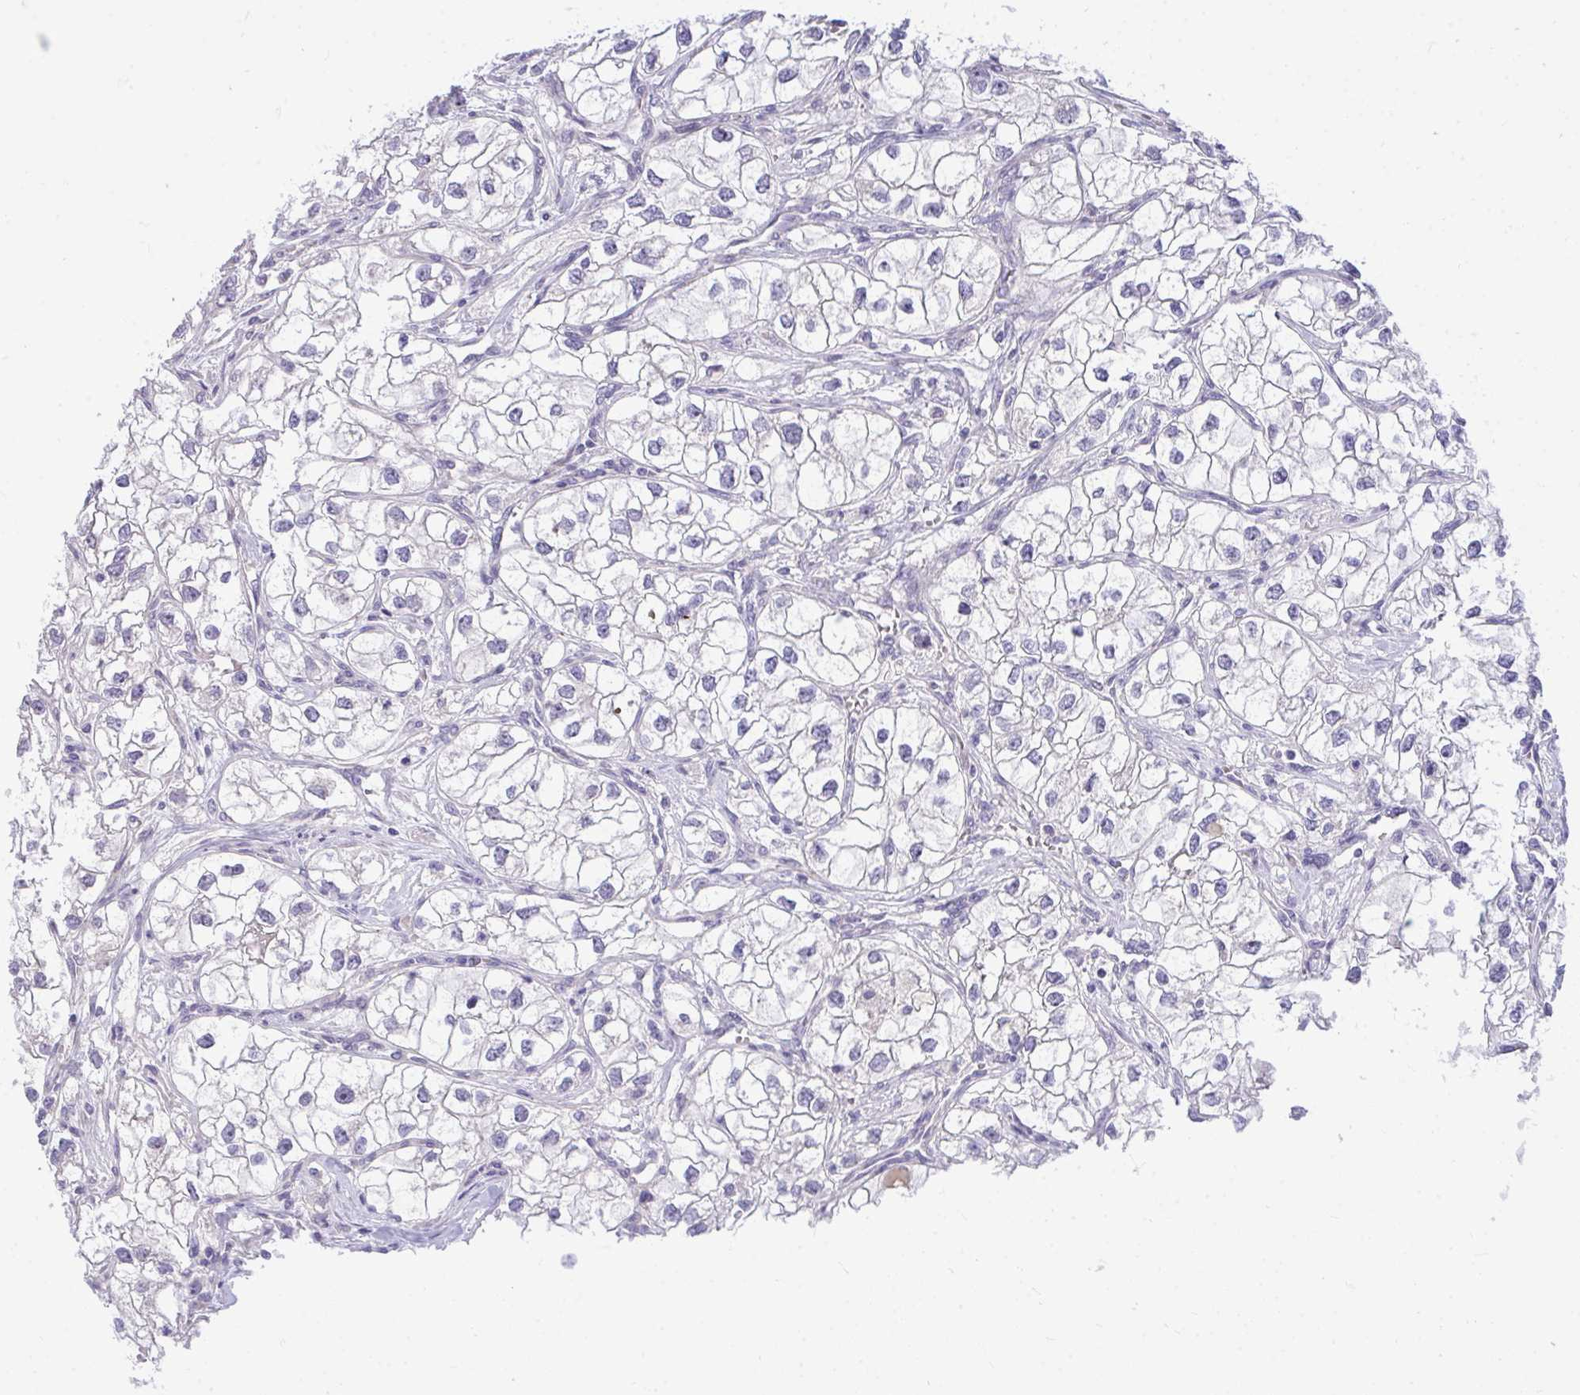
{"staining": {"intensity": "negative", "quantity": "none", "location": "none"}, "tissue": "renal cancer", "cell_type": "Tumor cells", "image_type": "cancer", "snomed": [{"axis": "morphology", "description": "Adenocarcinoma, NOS"}, {"axis": "topography", "description": "Kidney"}], "caption": "Tumor cells are negative for protein expression in human renal cancer. The staining is performed using DAB (3,3'-diaminobenzidine) brown chromogen with nuclei counter-stained in using hematoxylin.", "gene": "HMBOX1", "patient": {"sex": "male", "age": 59}}